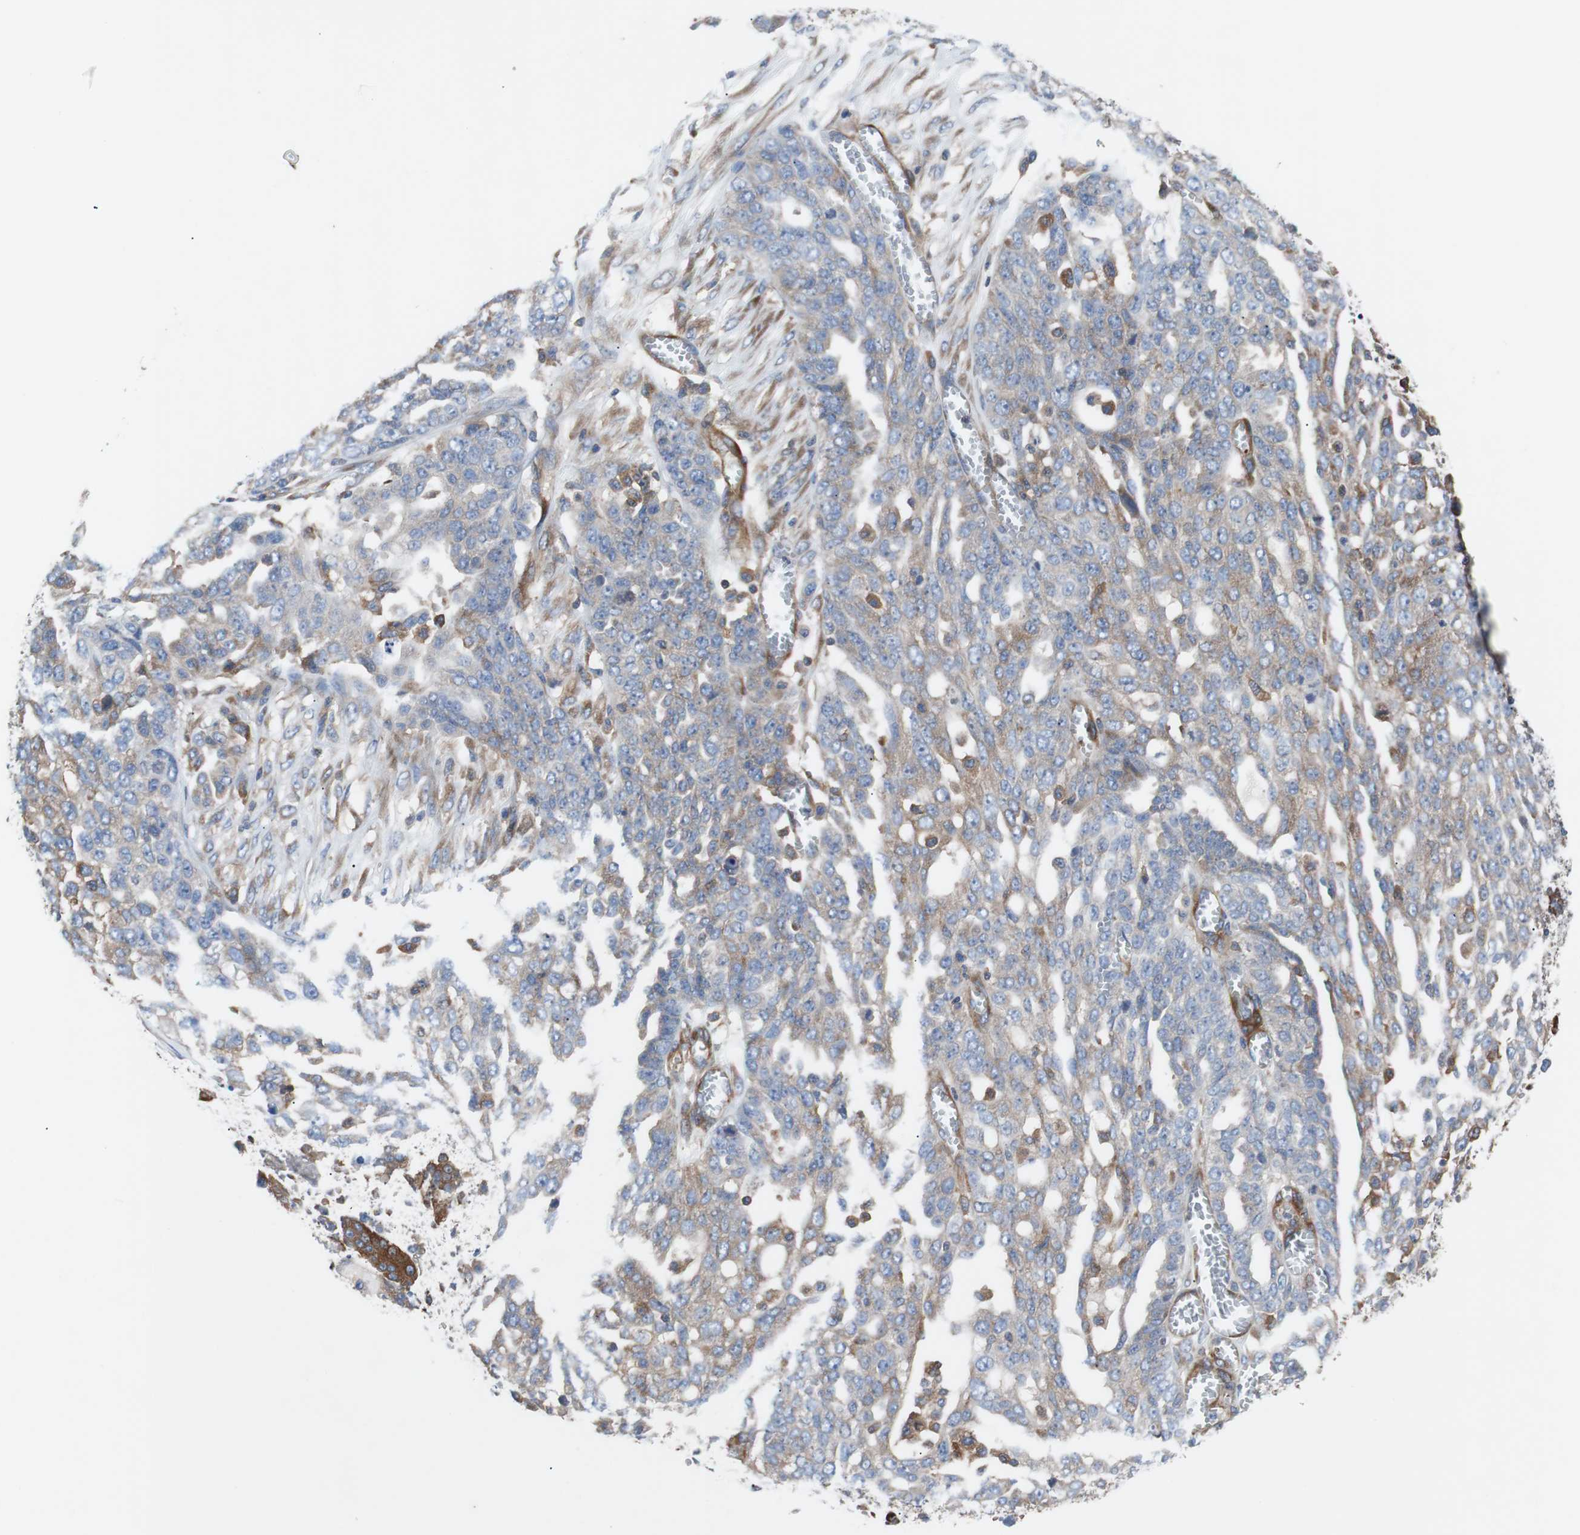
{"staining": {"intensity": "weak", "quantity": "25%-75%", "location": "cytoplasmic/membranous"}, "tissue": "ovarian cancer", "cell_type": "Tumor cells", "image_type": "cancer", "snomed": [{"axis": "morphology", "description": "Cystadenocarcinoma, serous, NOS"}, {"axis": "topography", "description": "Soft tissue"}, {"axis": "topography", "description": "Ovary"}], "caption": "Ovarian cancer (serous cystadenocarcinoma) stained with DAB (3,3'-diaminobenzidine) immunohistochemistry demonstrates low levels of weak cytoplasmic/membranous positivity in approximately 25%-75% of tumor cells.", "gene": "GYS1", "patient": {"sex": "female", "age": 57}}